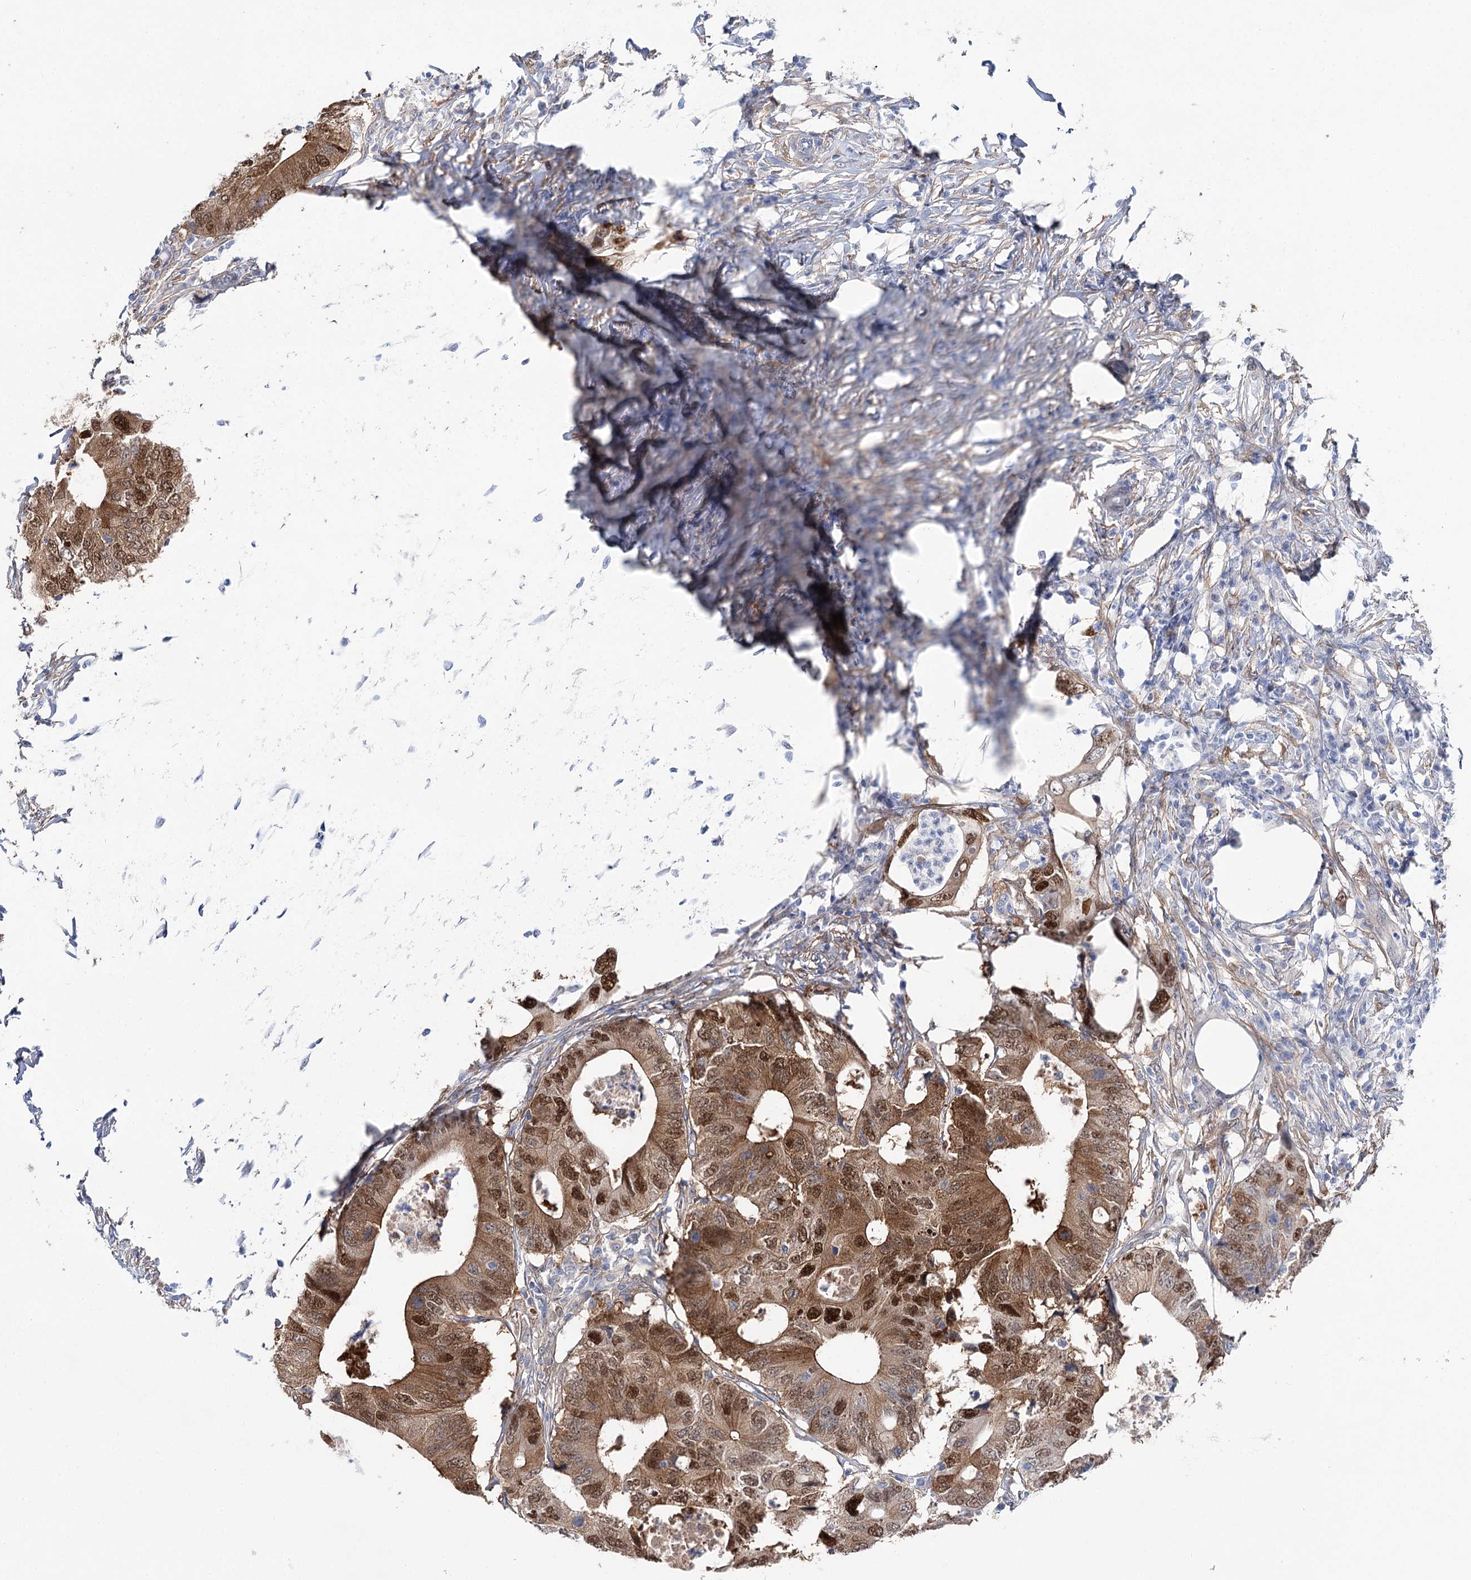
{"staining": {"intensity": "strong", "quantity": ">75%", "location": "cytoplasmic/membranous,nuclear"}, "tissue": "colorectal cancer", "cell_type": "Tumor cells", "image_type": "cancer", "snomed": [{"axis": "morphology", "description": "Adenocarcinoma, NOS"}, {"axis": "topography", "description": "Colon"}], "caption": "Protein expression analysis of adenocarcinoma (colorectal) displays strong cytoplasmic/membranous and nuclear staining in about >75% of tumor cells.", "gene": "UGDH", "patient": {"sex": "male", "age": 71}}